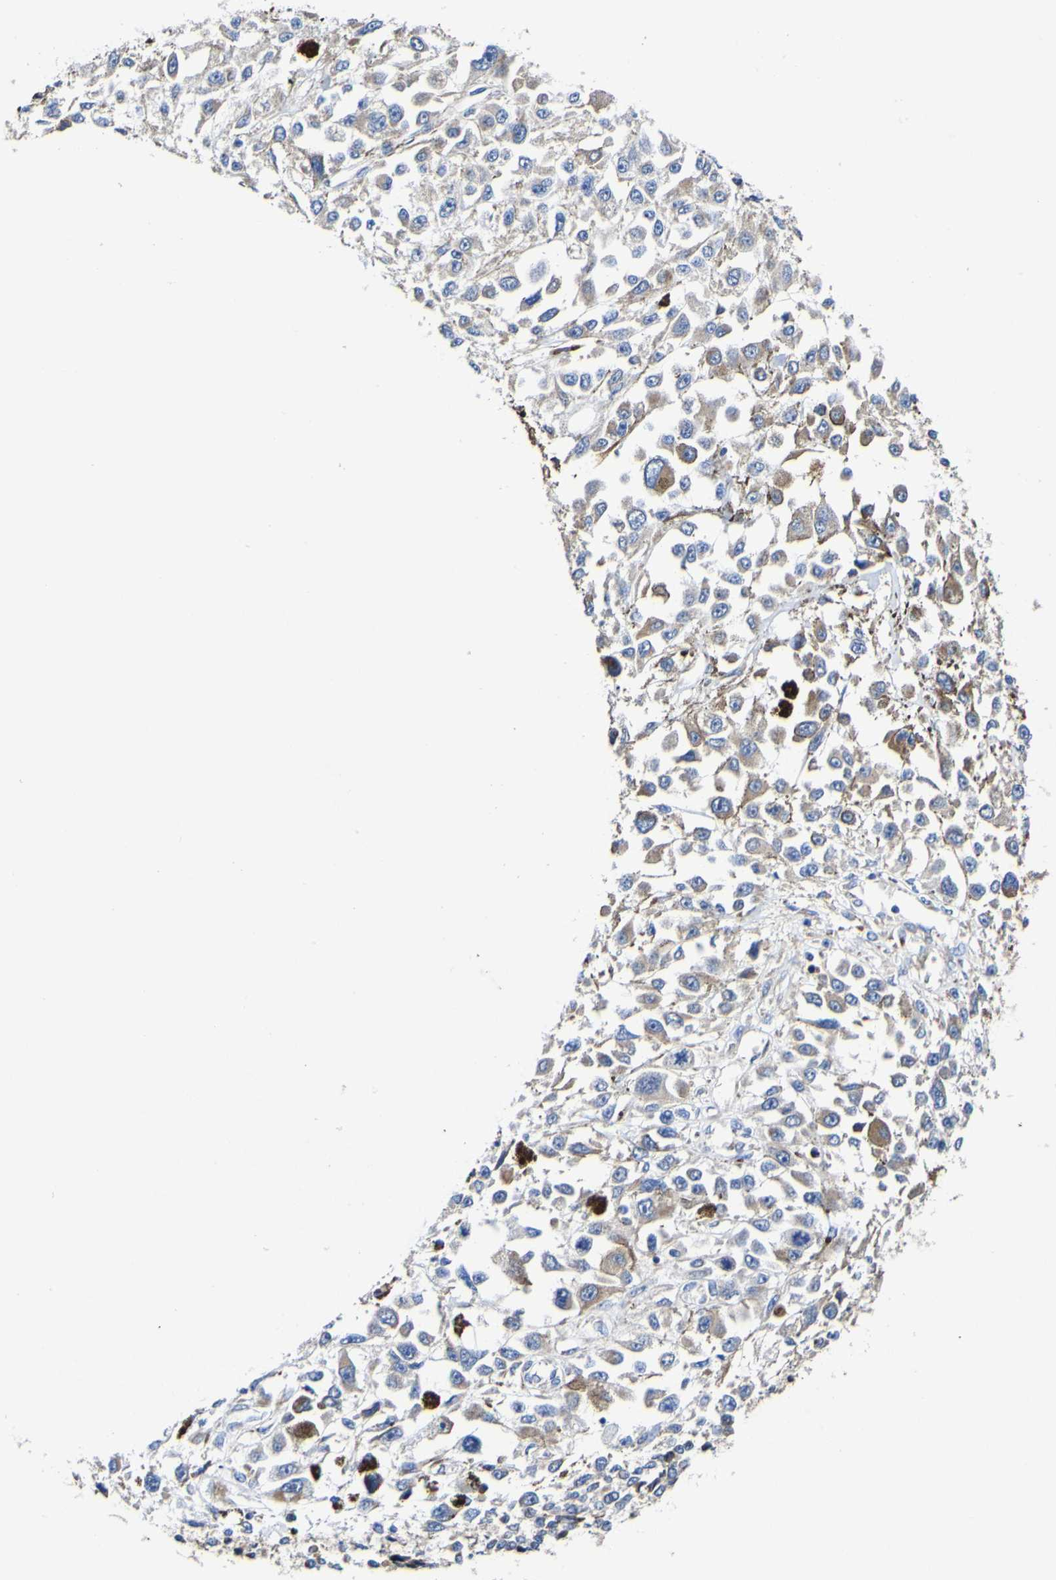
{"staining": {"intensity": "weak", "quantity": "<25%", "location": "cytoplasmic/membranous"}, "tissue": "melanoma", "cell_type": "Tumor cells", "image_type": "cancer", "snomed": [{"axis": "morphology", "description": "Malignant melanoma, Metastatic site"}, {"axis": "topography", "description": "Lymph node"}], "caption": "A photomicrograph of human malignant melanoma (metastatic site) is negative for staining in tumor cells.", "gene": "CCDC90B", "patient": {"sex": "male", "age": 59}}